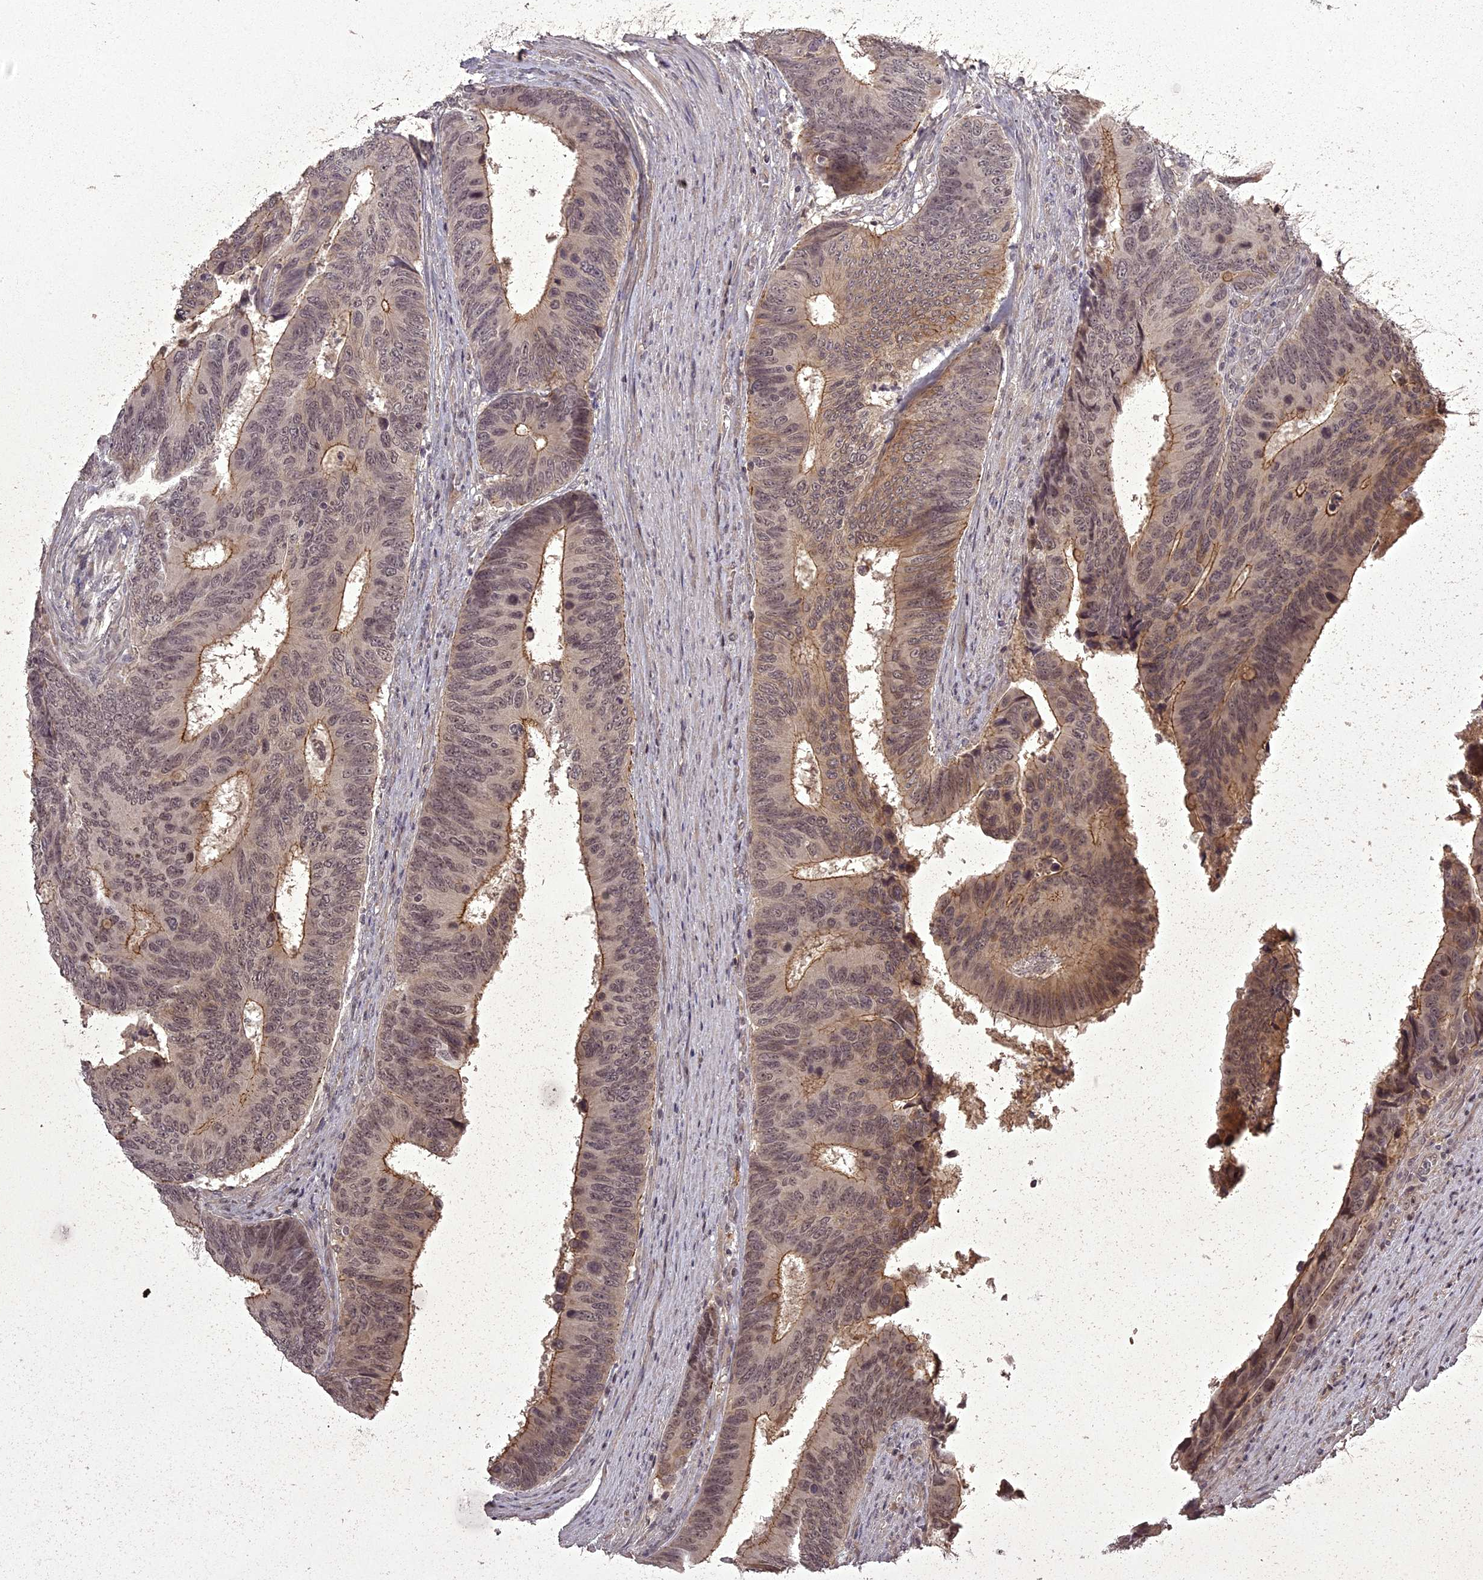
{"staining": {"intensity": "moderate", "quantity": "25%-75%", "location": "cytoplasmic/membranous"}, "tissue": "colorectal cancer", "cell_type": "Tumor cells", "image_type": "cancer", "snomed": [{"axis": "morphology", "description": "Adenocarcinoma, NOS"}, {"axis": "topography", "description": "Colon"}], "caption": "Immunohistochemical staining of adenocarcinoma (colorectal) displays moderate cytoplasmic/membranous protein staining in about 25%-75% of tumor cells. Ihc stains the protein in brown and the nuclei are stained blue.", "gene": "ING5", "patient": {"sex": "male", "age": 87}}